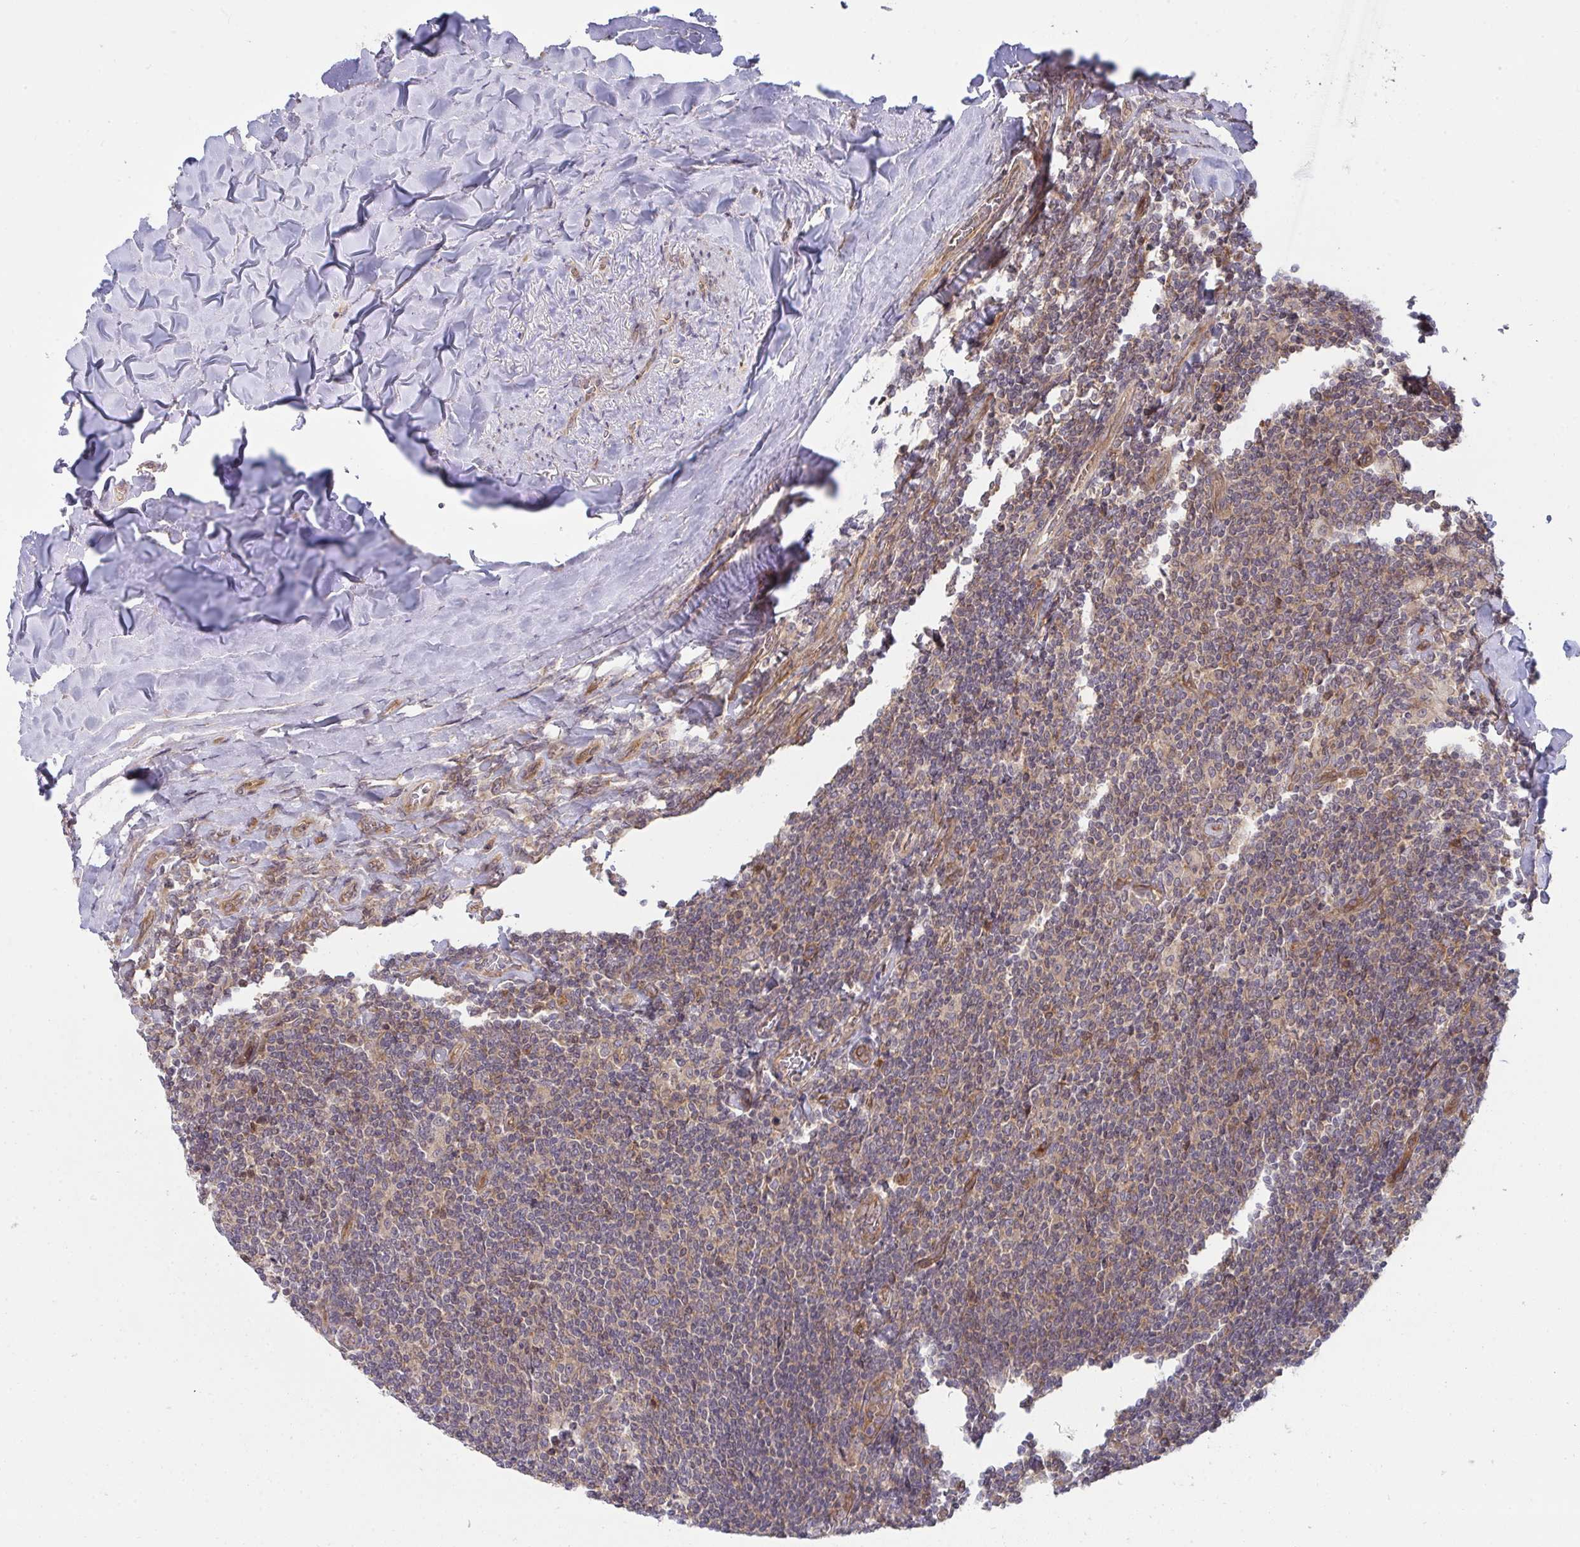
{"staining": {"intensity": "weak", "quantity": "<25%", "location": "cytoplasmic/membranous"}, "tissue": "lymphoma", "cell_type": "Tumor cells", "image_type": "cancer", "snomed": [{"axis": "morphology", "description": "Malignant lymphoma, non-Hodgkin's type, Low grade"}, {"axis": "topography", "description": "Lymph node"}], "caption": "IHC micrograph of neoplastic tissue: human malignant lymphoma, non-Hodgkin's type (low-grade) stained with DAB (3,3'-diaminobenzidine) exhibits no significant protein expression in tumor cells. (DAB immunohistochemistry (IHC) with hematoxylin counter stain).", "gene": "CASP9", "patient": {"sex": "male", "age": 52}}